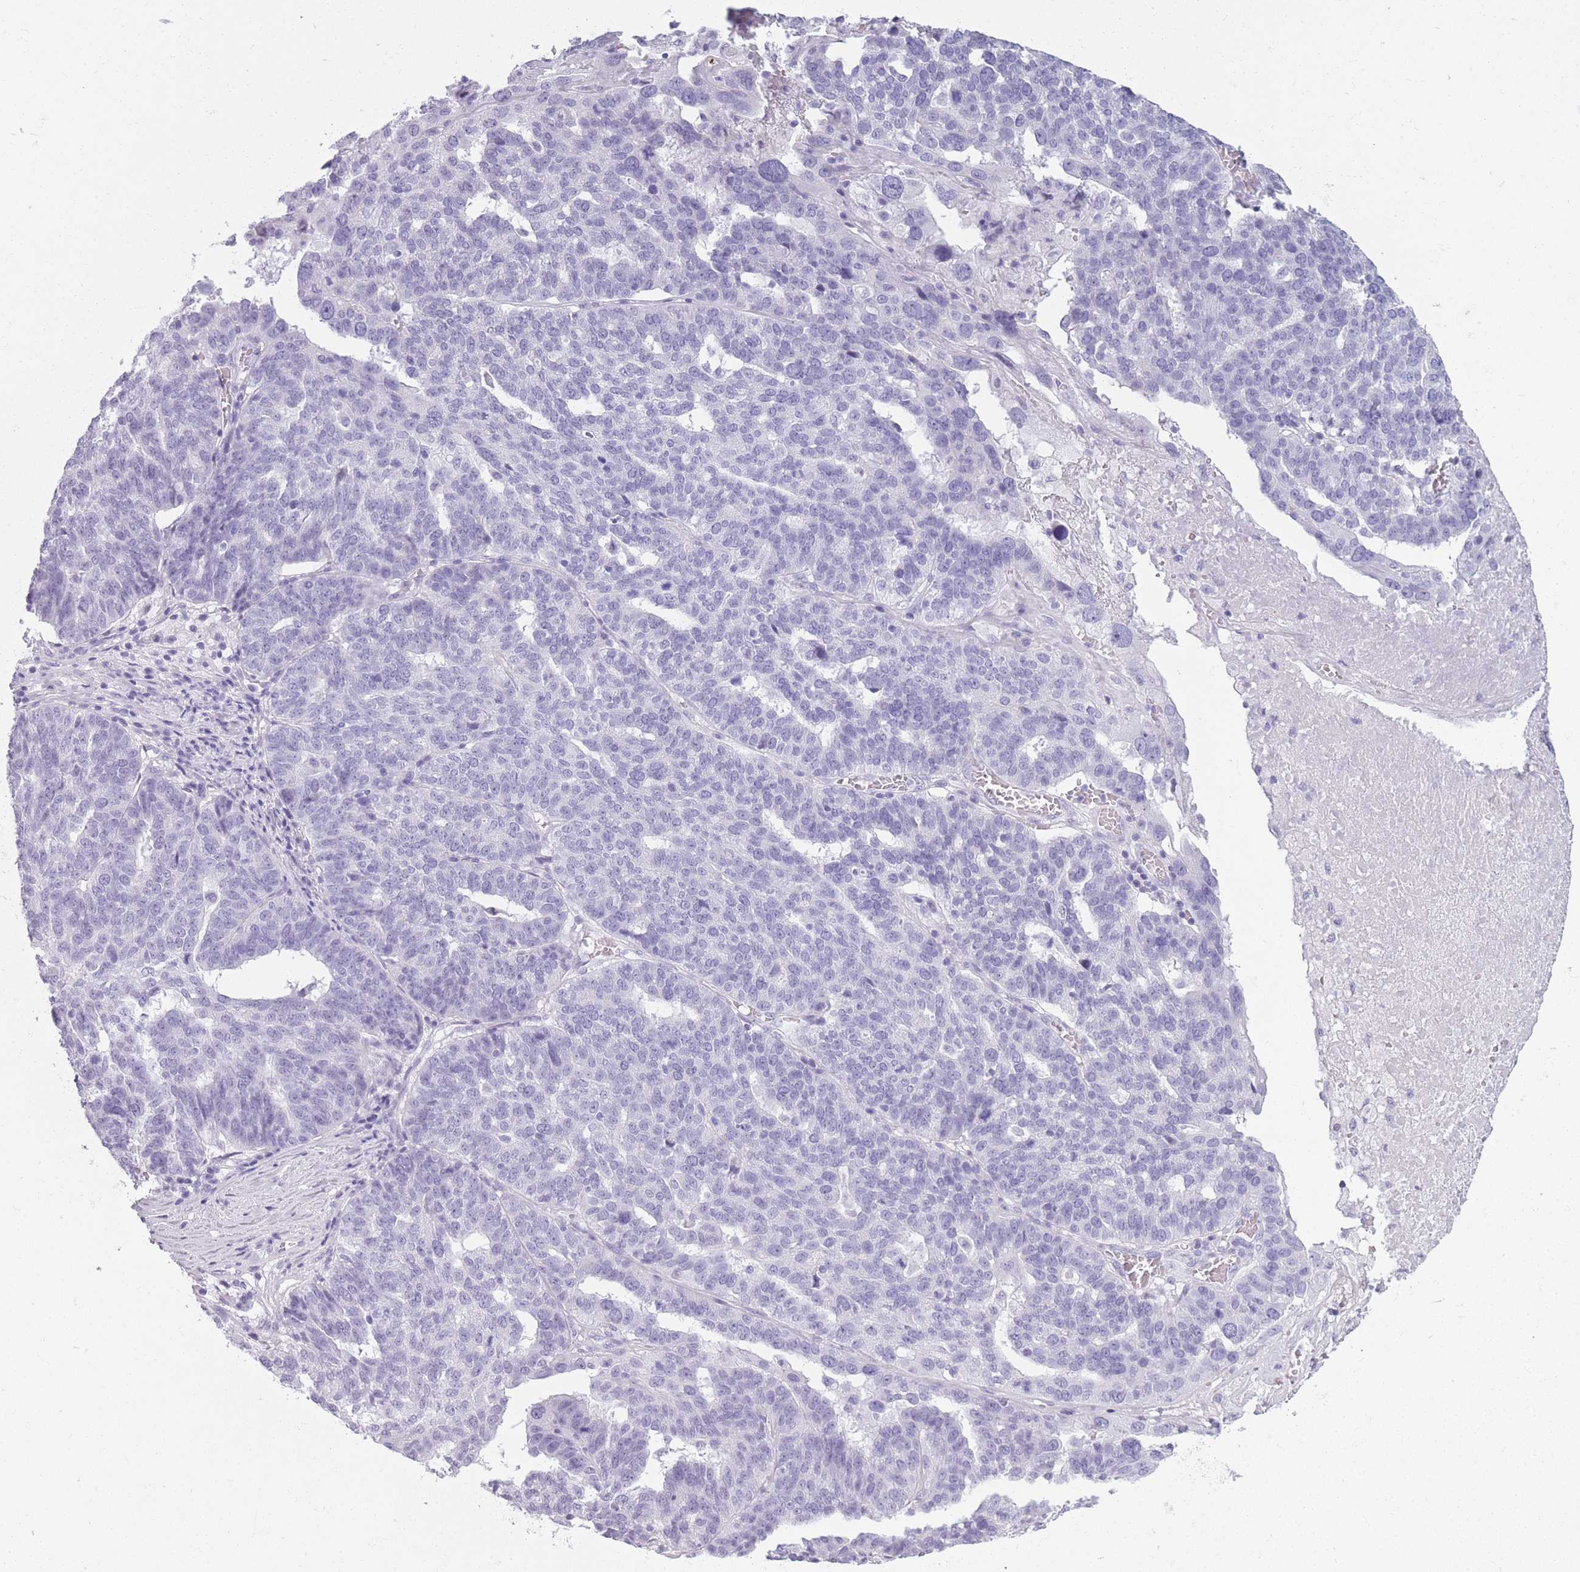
{"staining": {"intensity": "negative", "quantity": "none", "location": "none"}, "tissue": "ovarian cancer", "cell_type": "Tumor cells", "image_type": "cancer", "snomed": [{"axis": "morphology", "description": "Cystadenocarcinoma, serous, NOS"}, {"axis": "topography", "description": "Ovary"}], "caption": "Tumor cells show no significant protein staining in ovarian cancer (serous cystadenocarcinoma). (DAB immunohistochemistry visualized using brightfield microscopy, high magnification).", "gene": "GOLGA6D", "patient": {"sex": "female", "age": 59}}